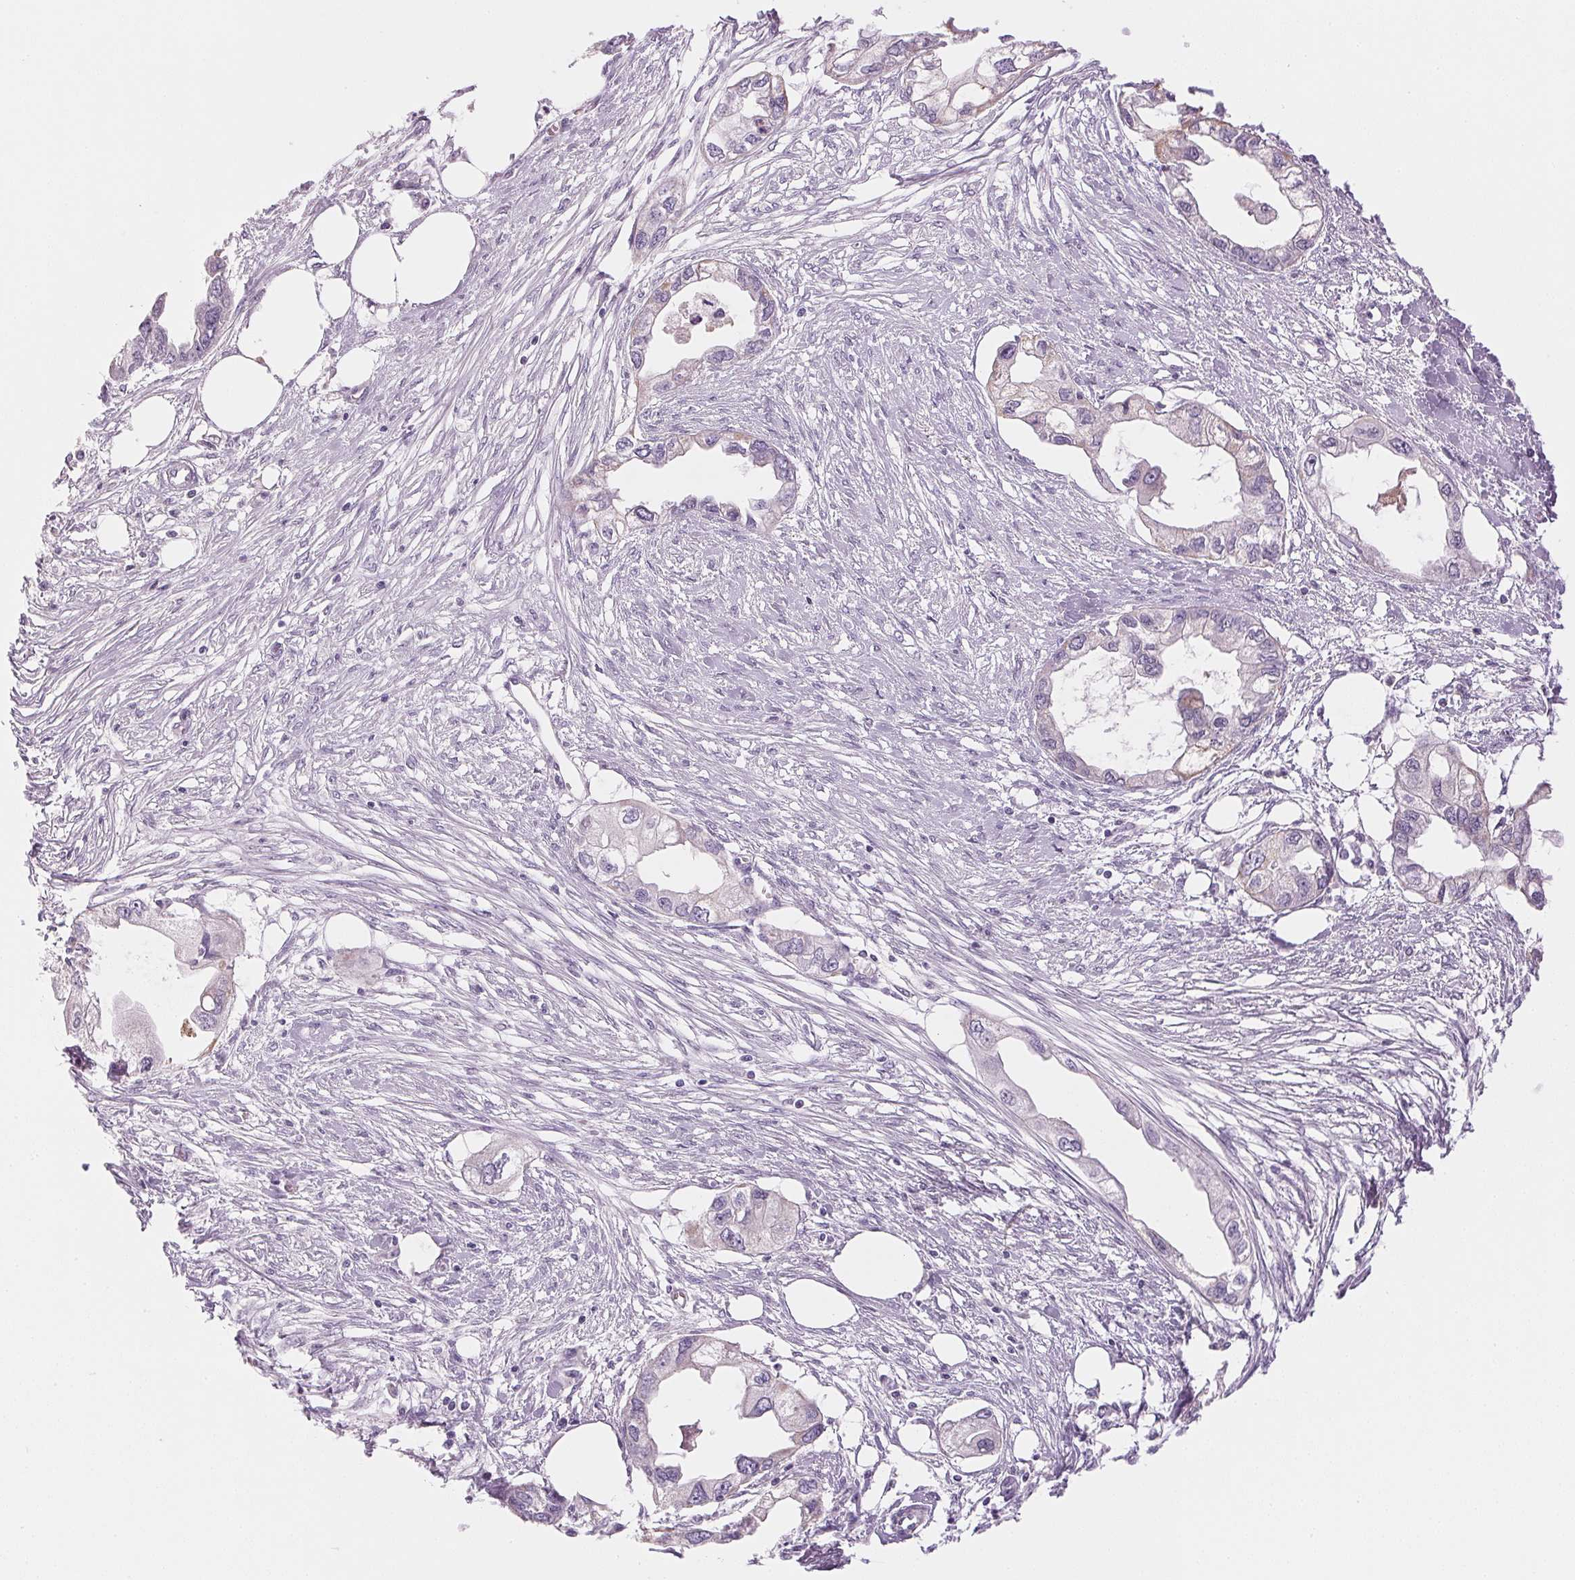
{"staining": {"intensity": "negative", "quantity": "none", "location": "none"}, "tissue": "endometrial cancer", "cell_type": "Tumor cells", "image_type": "cancer", "snomed": [{"axis": "morphology", "description": "Adenocarcinoma, NOS"}, {"axis": "morphology", "description": "Adenocarcinoma, metastatic, NOS"}, {"axis": "topography", "description": "Adipose tissue"}, {"axis": "topography", "description": "Endometrium"}], "caption": "Metastatic adenocarcinoma (endometrial) was stained to show a protein in brown. There is no significant positivity in tumor cells. The staining was performed using DAB to visualize the protein expression in brown, while the nuclei were stained in blue with hematoxylin (Magnification: 20x).", "gene": "CYP11B1", "patient": {"sex": "female", "age": 67}}